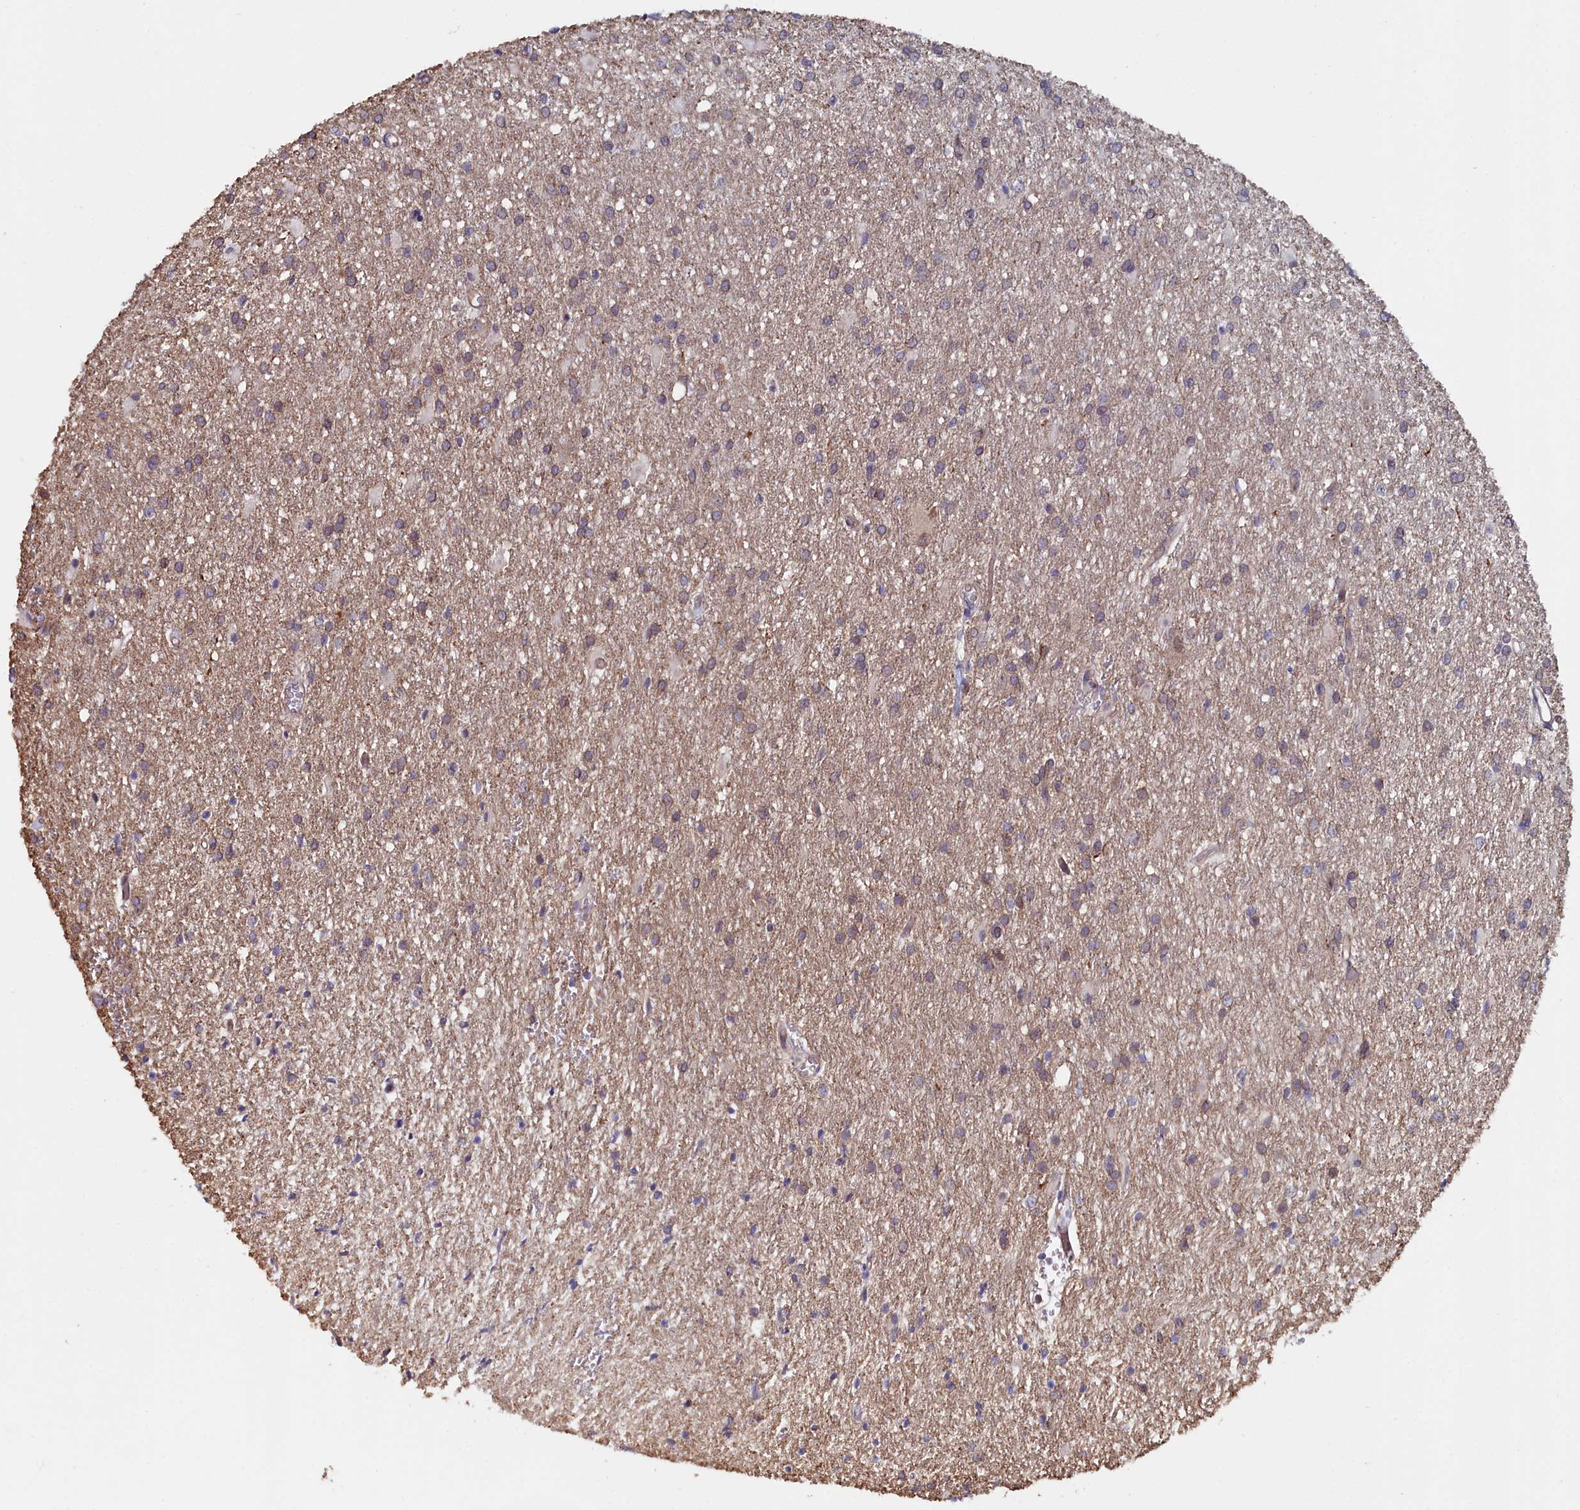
{"staining": {"intensity": "weak", "quantity": "<25%", "location": "cytoplasmic/membranous"}, "tissue": "glioma", "cell_type": "Tumor cells", "image_type": "cancer", "snomed": [{"axis": "morphology", "description": "Glioma, malignant, High grade"}, {"axis": "topography", "description": "Brain"}], "caption": "Immunohistochemical staining of glioma demonstrates no significant staining in tumor cells. Nuclei are stained in blue.", "gene": "C4orf19", "patient": {"sex": "female", "age": 50}}